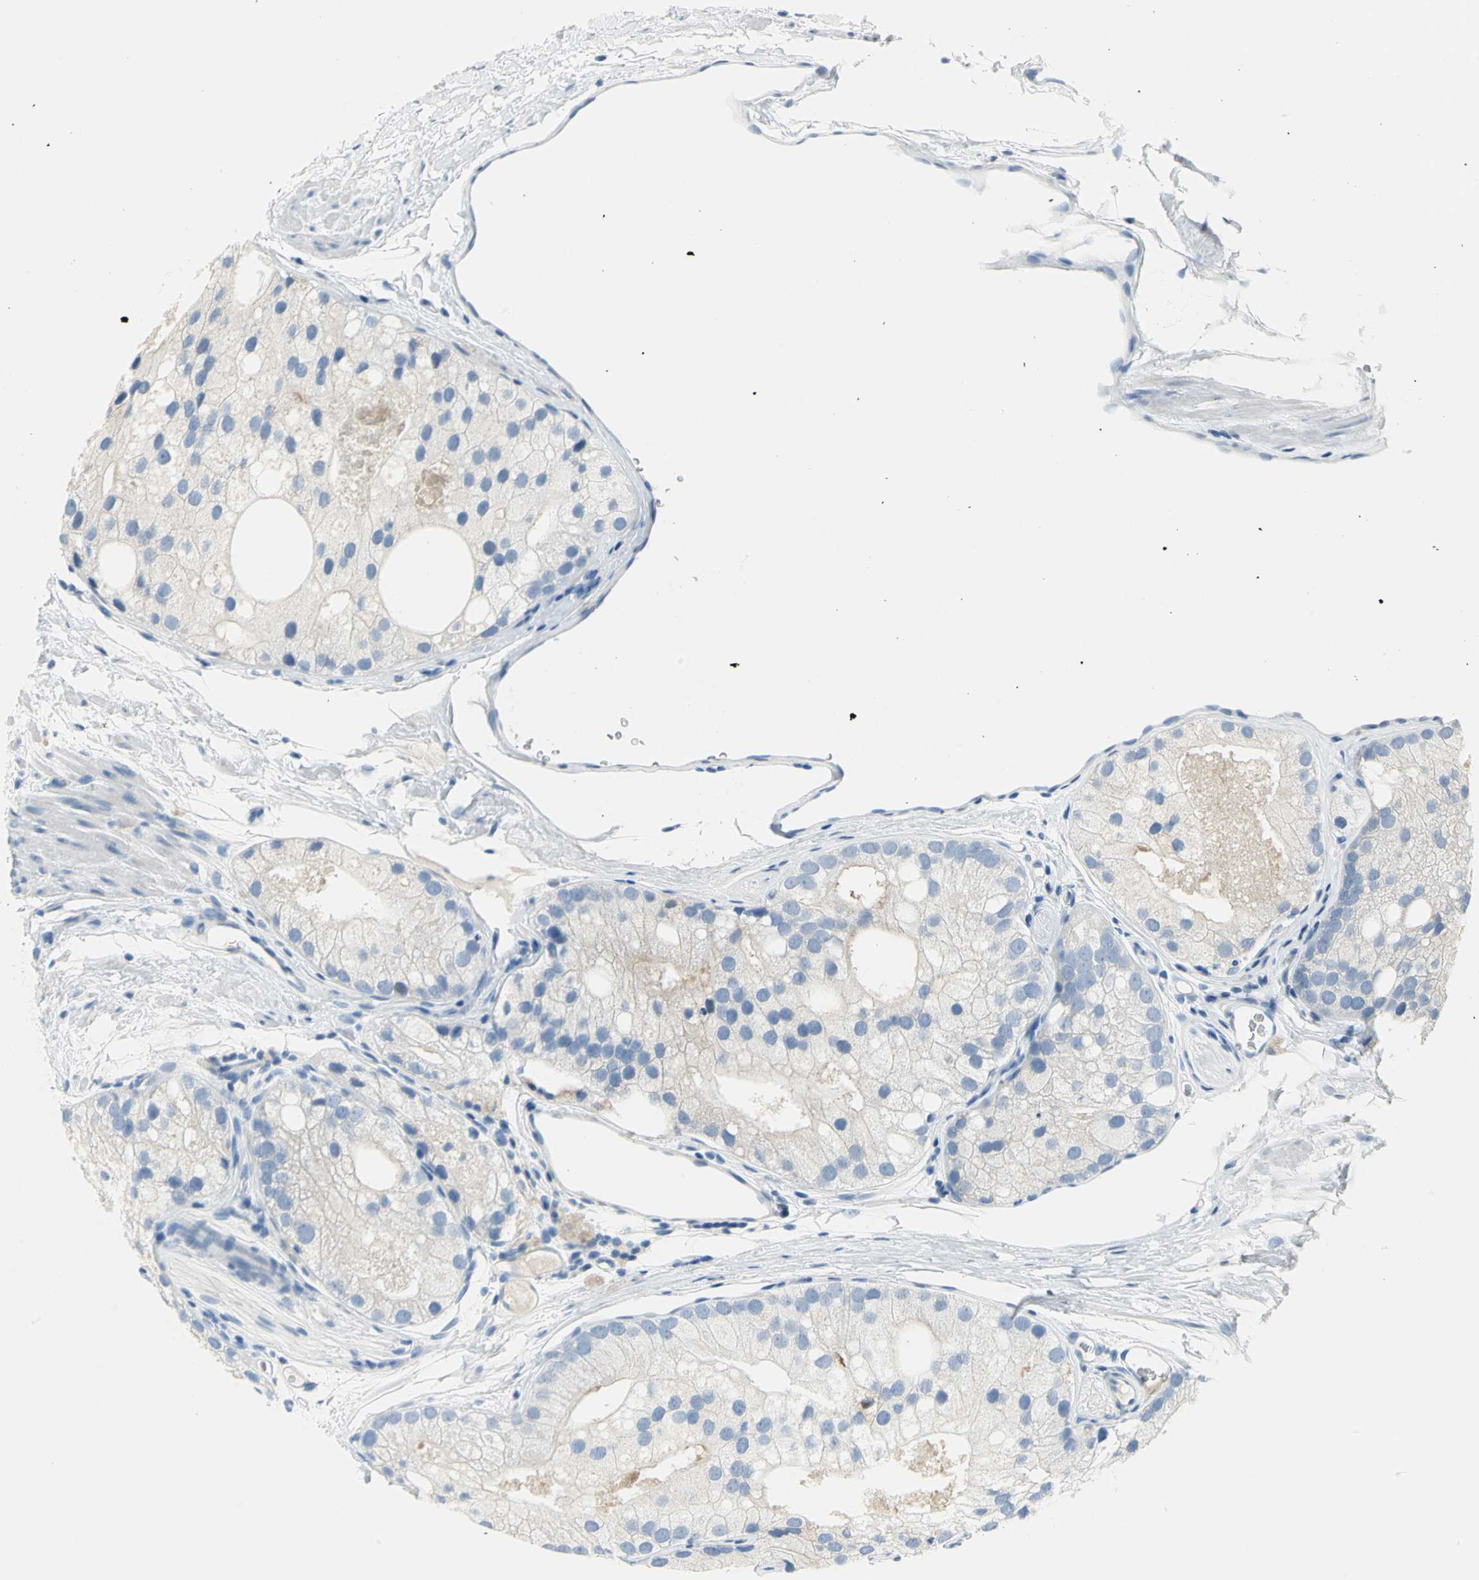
{"staining": {"intensity": "negative", "quantity": "none", "location": "none"}, "tissue": "prostate cancer", "cell_type": "Tumor cells", "image_type": "cancer", "snomed": [{"axis": "morphology", "description": "Adenocarcinoma, Low grade"}, {"axis": "topography", "description": "Prostate"}], "caption": "This is an immunohistochemistry micrograph of low-grade adenocarcinoma (prostate). There is no staining in tumor cells.", "gene": "ALOX15", "patient": {"sex": "male", "age": 69}}